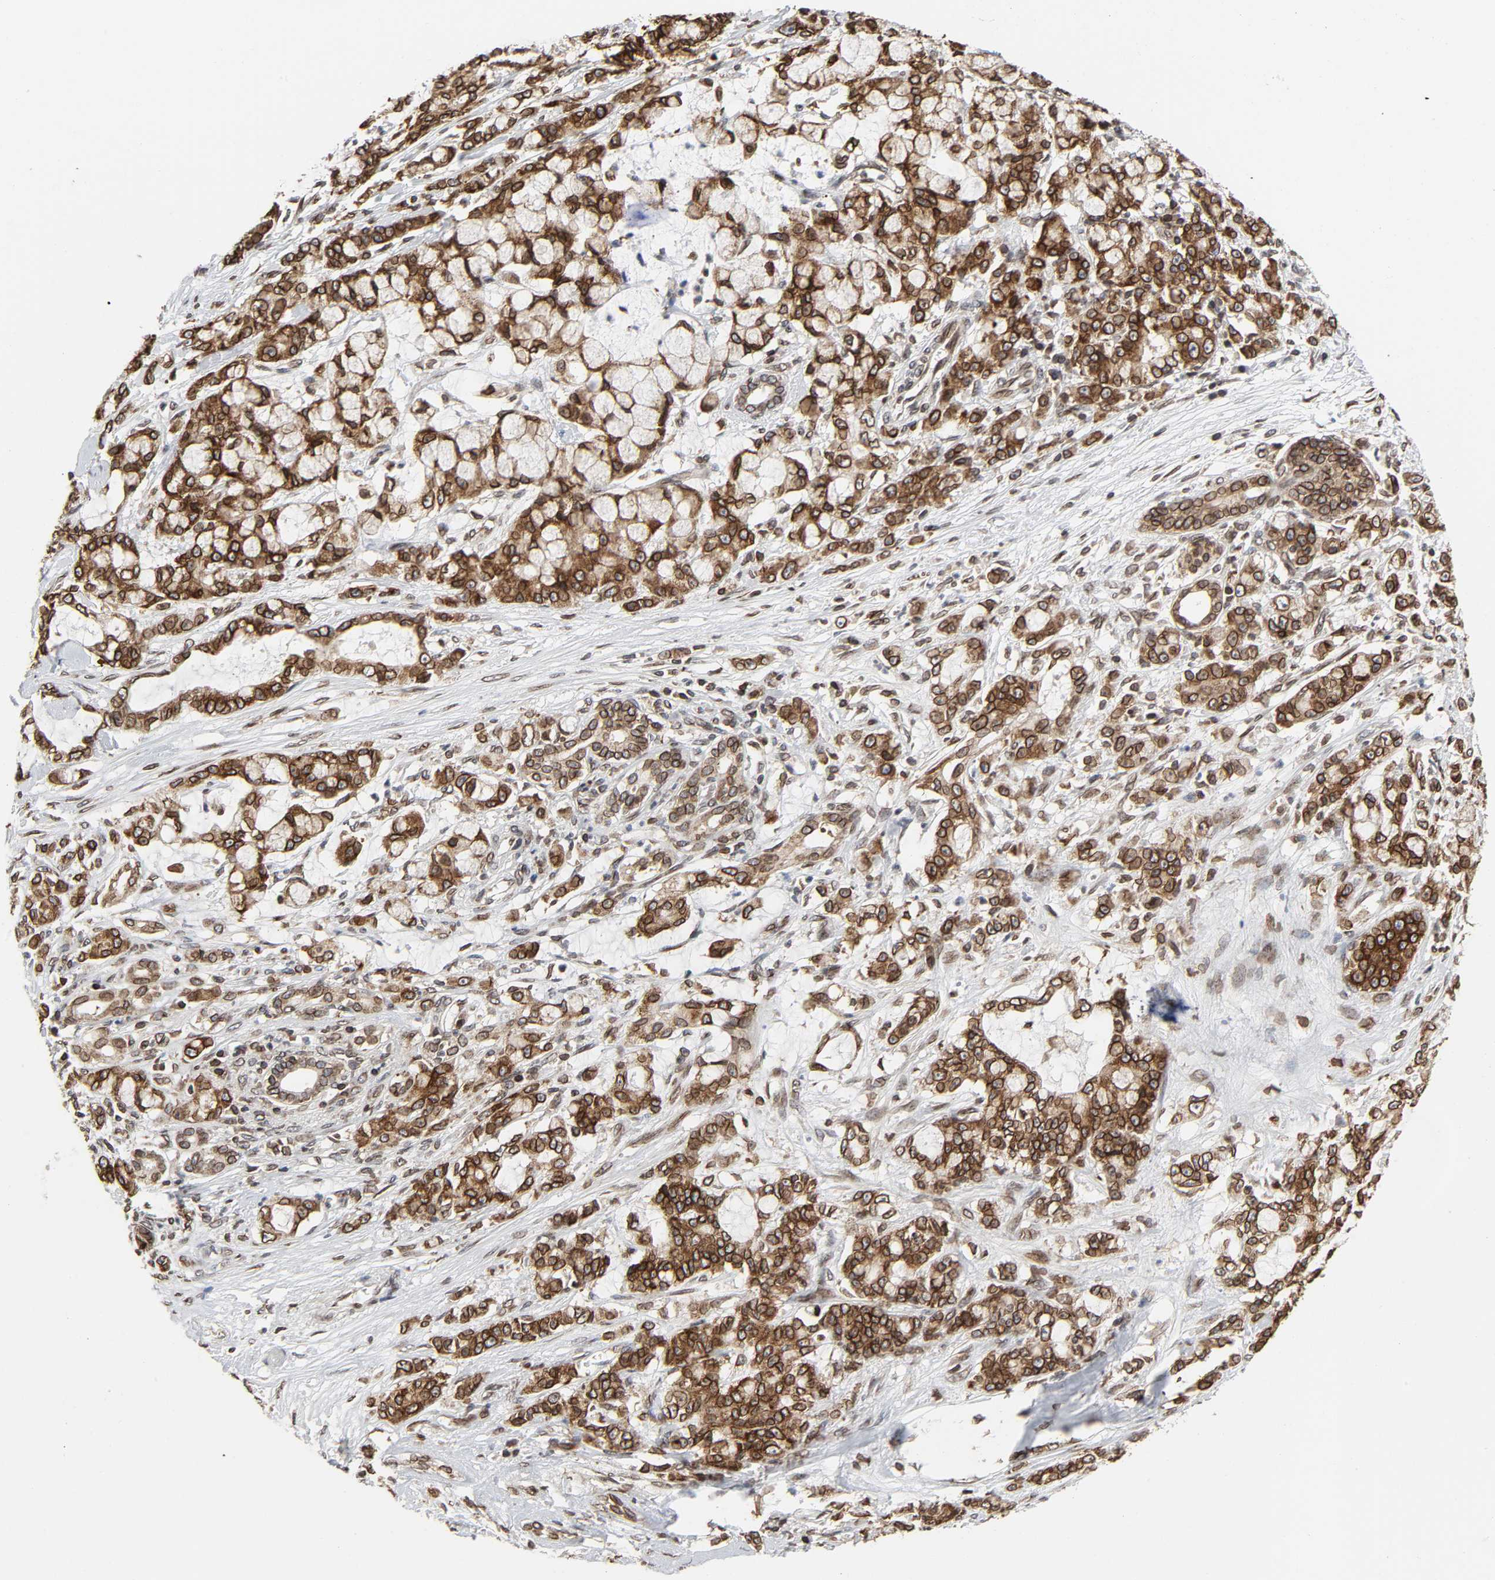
{"staining": {"intensity": "strong", "quantity": ">75%", "location": "cytoplasmic/membranous,nuclear"}, "tissue": "pancreatic cancer", "cell_type": "Tumor cells", "image_type": "cancer", "snomed": [{"axis": "morphology", "description": "Adenocarcinoma, NOS"}, {"axis": "topography", "description": "Pancreas"}], "caption": "Pancreatic cancer tissue displays strong cytoplasmic/membranous and nuclear staining in approximately >75% of tumor cells", "gene": "RANGAP1", "patient": {"sex": "female", "age": 73}}